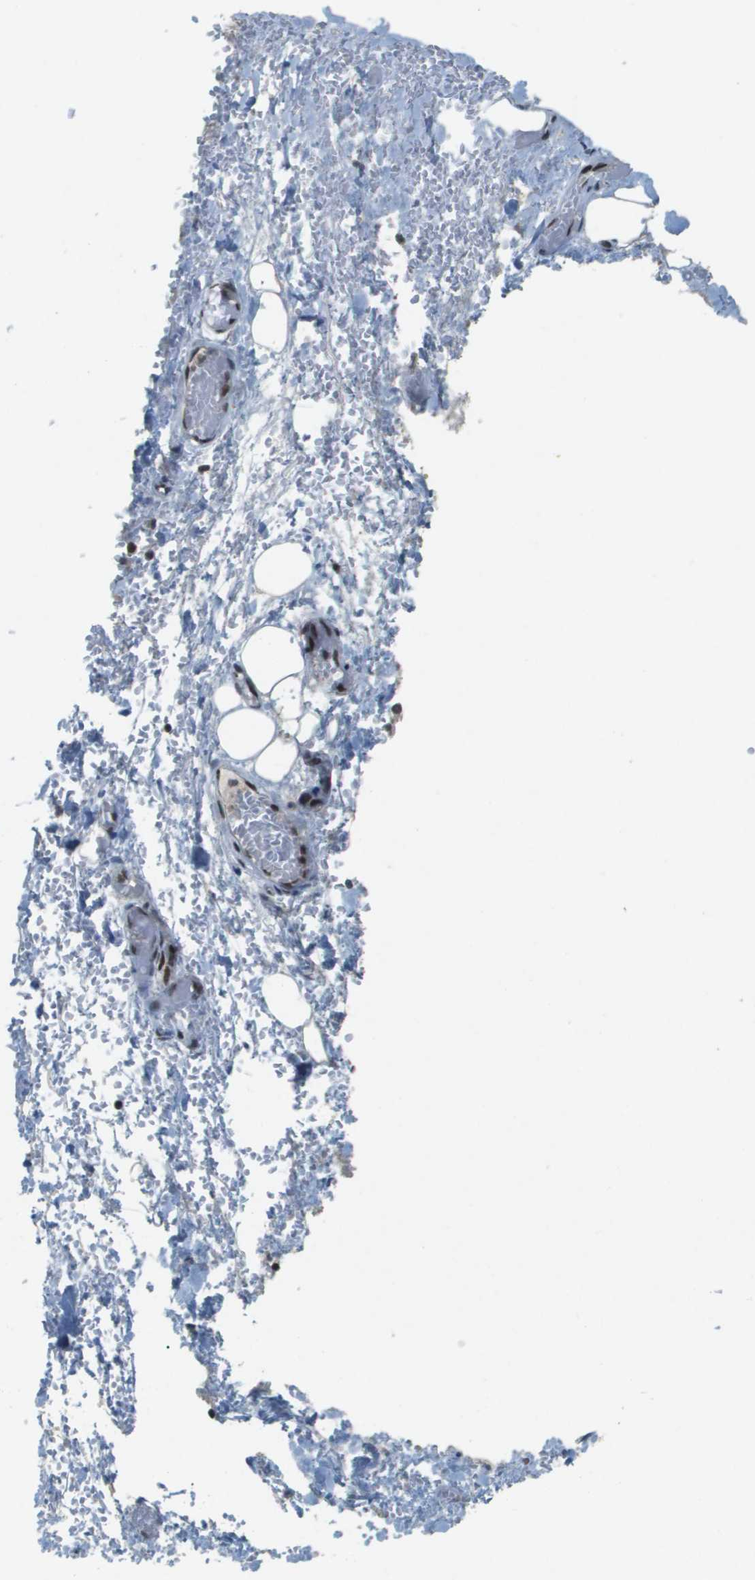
{"staining": {"intensity": "moderate", "quantity": ">75%", "location": "nuclear"}, "tissue": "soft tissue", "cell_type": "Fibroblasts", "image_type": "normal", "snomed": [{"axis": "morphology", "description": "Normal tissue, NOS"}, {"axis": "morphology", "description": "Adenocarcinoma, NOS"}, {"axis": "topography", "description": "Esophagus"}], "caption": "IHC (DAB) staining of benign human soft tissue shows moderate nuclear protein expression in about >75% of fibroblasts. (brown staining indicates protein expression, while blue staining denotes nuclei).", "gene": "IRF7", "patient": {"sex": "male", "age": 62}}